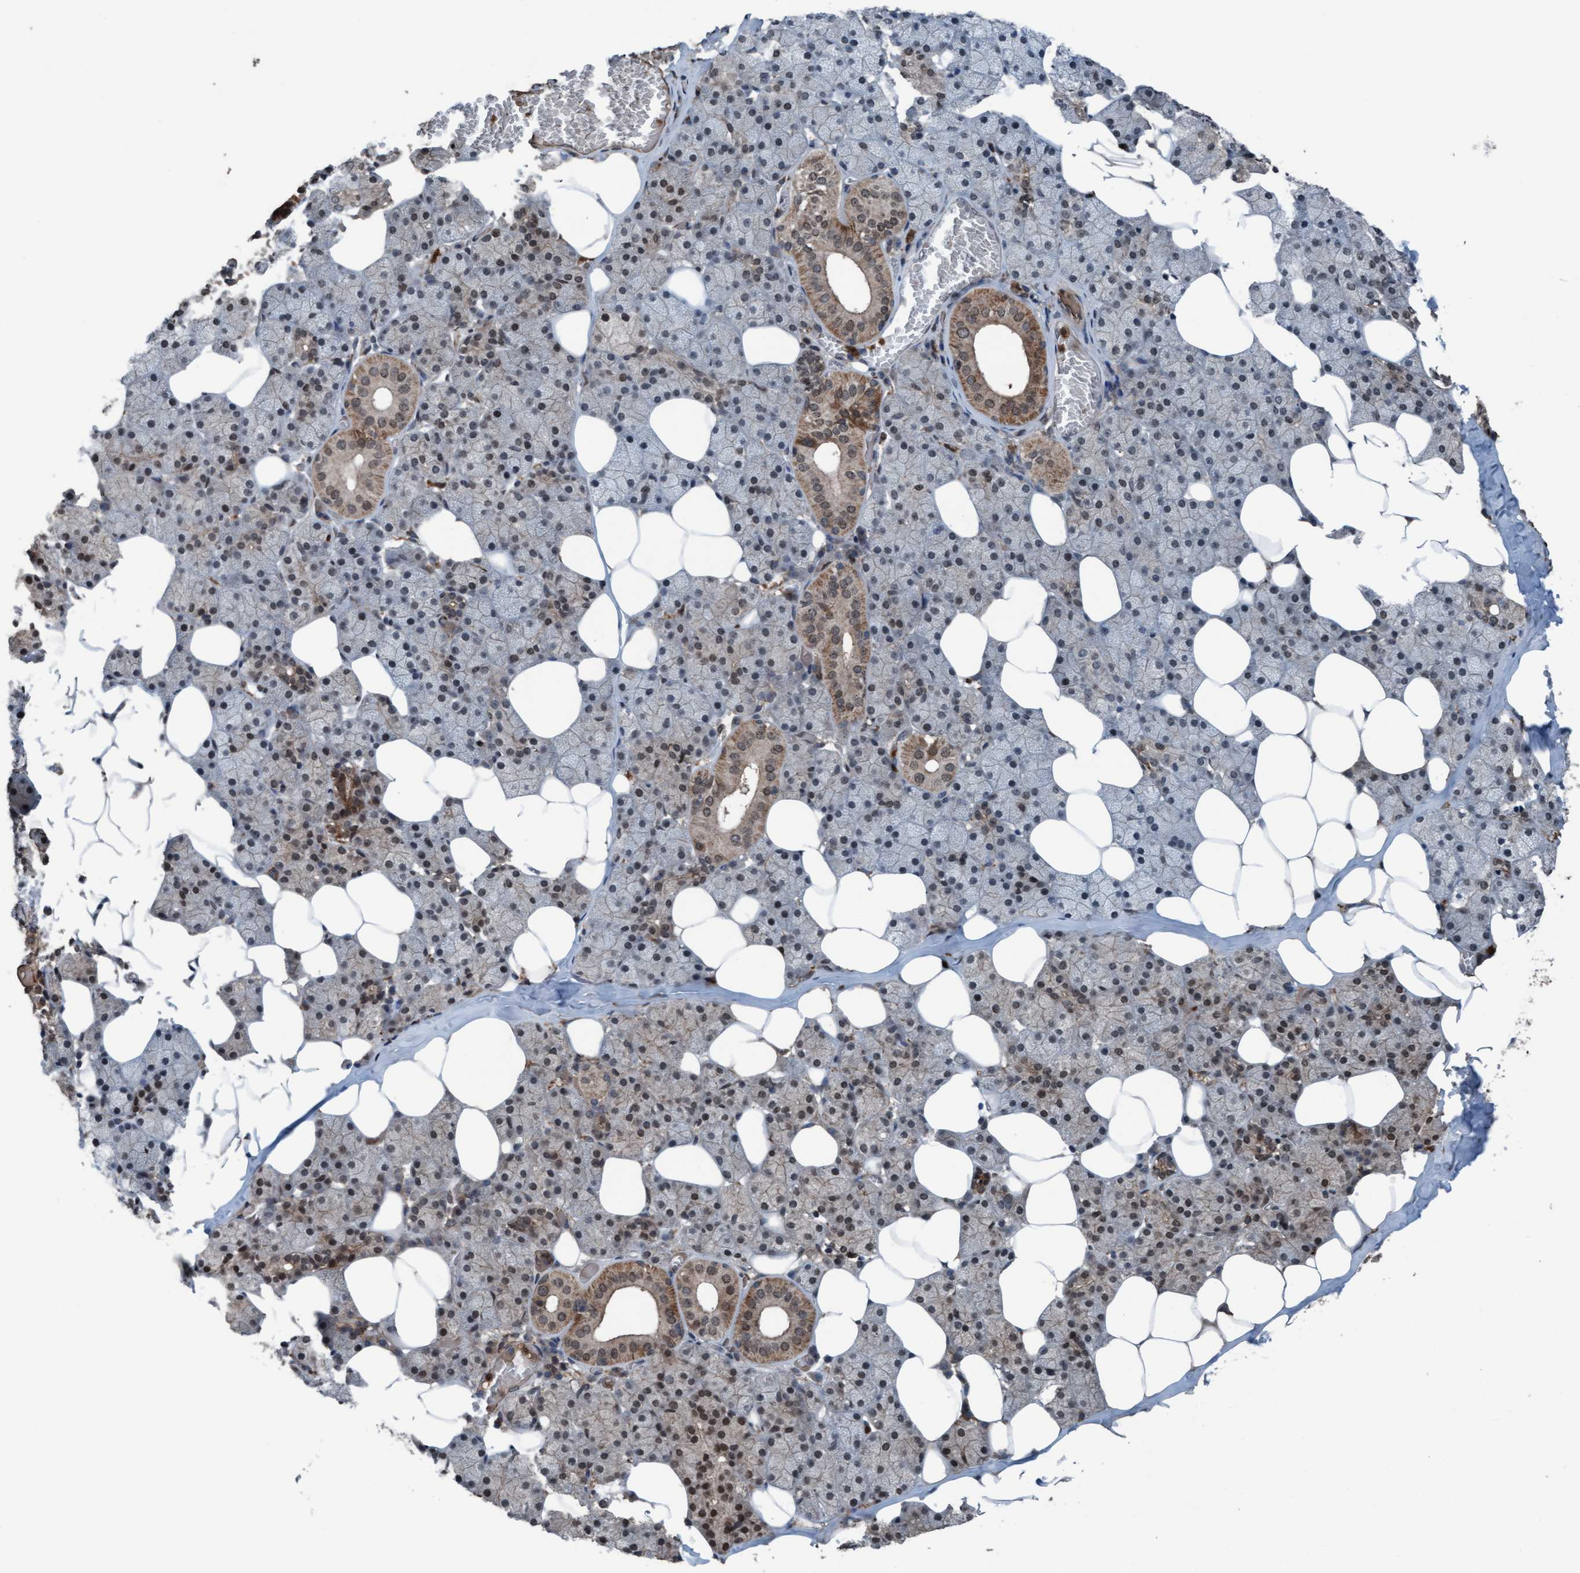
{"staining": {"intensity": "moderate", "quantity": "25%-75%", "location": "cytoplasmic/membranous,nuclear"}, "tissue": "salivary gland", "cell_type": "Glandular cells", "image_type": "normal", "snomed": [{"axis": "morphology", "description": "Normal tissue, NOS"}, {"axis": "topography", "description": "Salivary gland"}], "caption": "IHC staining of unremarkable salivary gland, which displays medium levels of moderate cytoplasmic/membranous,nuclear positivity in approximately 25%-75% of glandular cells indicating moderate cytoplasmic/membranous,nuclear protein expression. The staining was performed using DAB (brown) for protein detection and nuclei were counterstained in hematoxylin (blue).", "gene": "PLXNB2", "patient": {"sex": "female", "age": 33}}